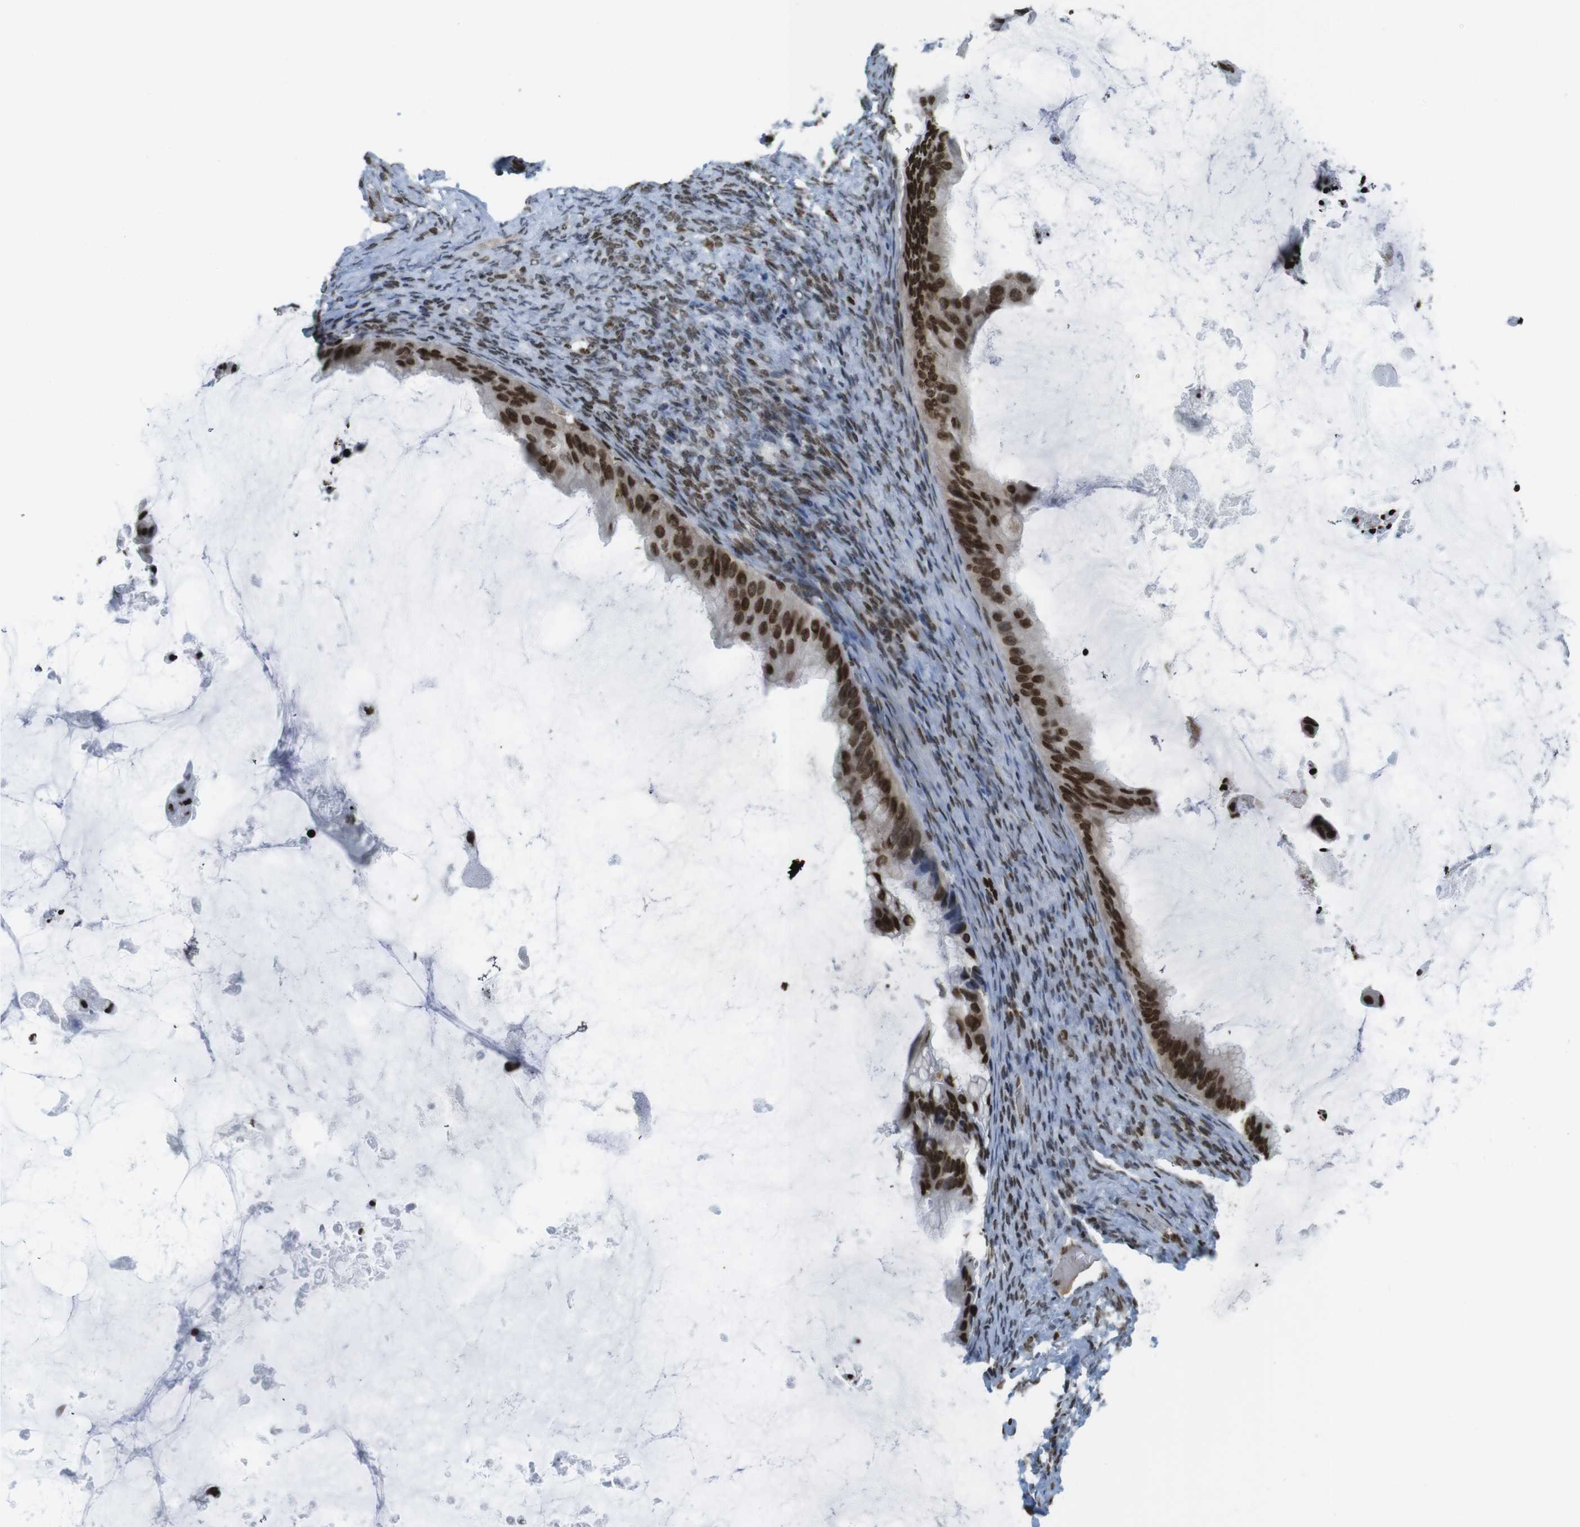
{"staining": {"intensity": "strong", "quantity": ">75%", "location": "nuclear"}, "tissue": "ovarian cancer", "cell_type": "Tumor cells", "image_type": "cancer", "snomed": [{"axis": "morphology", "description": "Cystadenocarcinoma, mucinous, NOS"}, {"axis": "topography", "description": "Ovary"}], "caption": "Immunohistochemical staining of mucinous cystadenocarcinoma (ovarian) displays strong nuclear protein positivity in approximately >75% of tumor cells. Nuclei are stained in blue.", "gene": "H2AC8", "patient": {"sex": "female", "age": 61}}